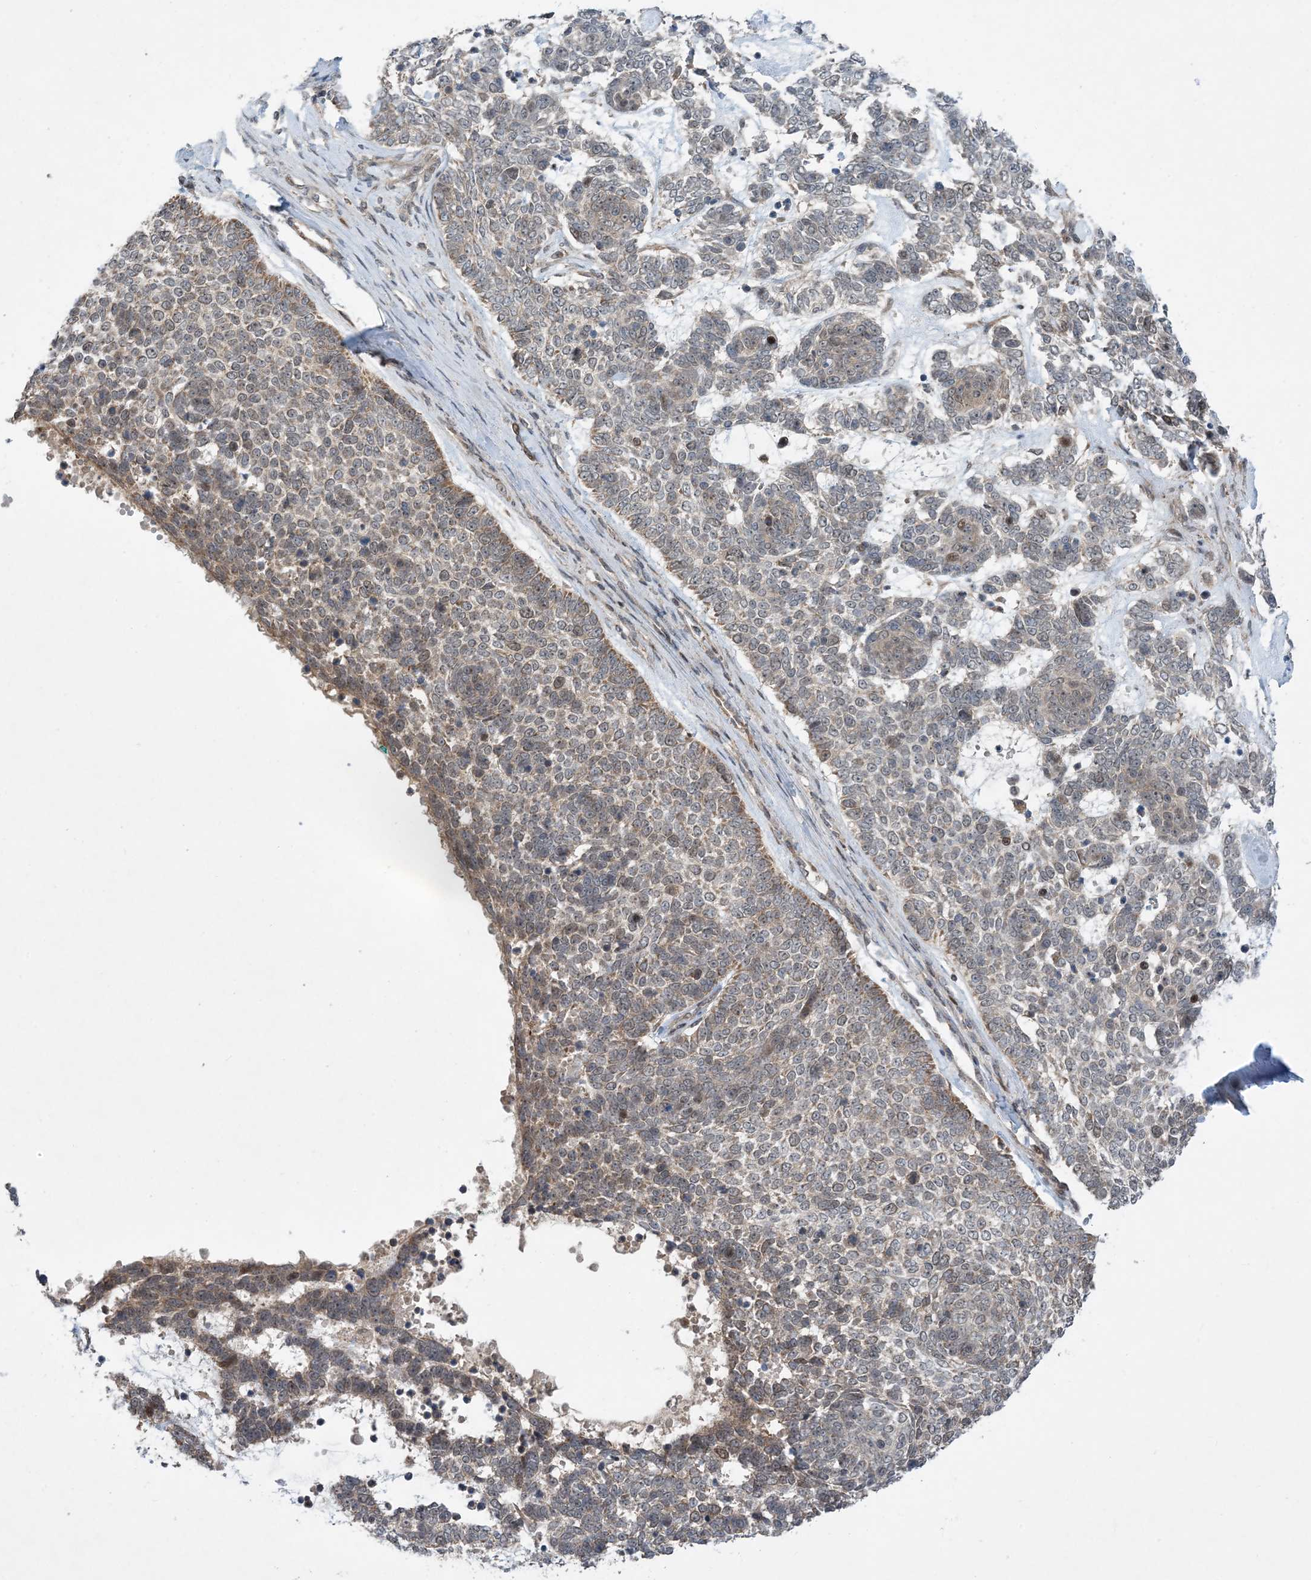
{"staining": {"intensity": "moderate", "quantity": "<25%", "location": "cytoplasmic/membranous"}, "tissue": "skin cancer", "cell_type": "Tumor cells", "image_type": "cancer", "snomed": [{"axis": "morphology", "description": "Basal cell carcinoma"}, {"axis": "topography", "description": "Skin"}], "caption": "Immunohistochemical staining of human skin cancer (basal cell carcinoma) displays low levels of moderate cytoplasmic/membranous protein expression in approximately <25% of tumor cells.", "gene": "HEMK1", "patient": {"sex": "female", "age": 81}}